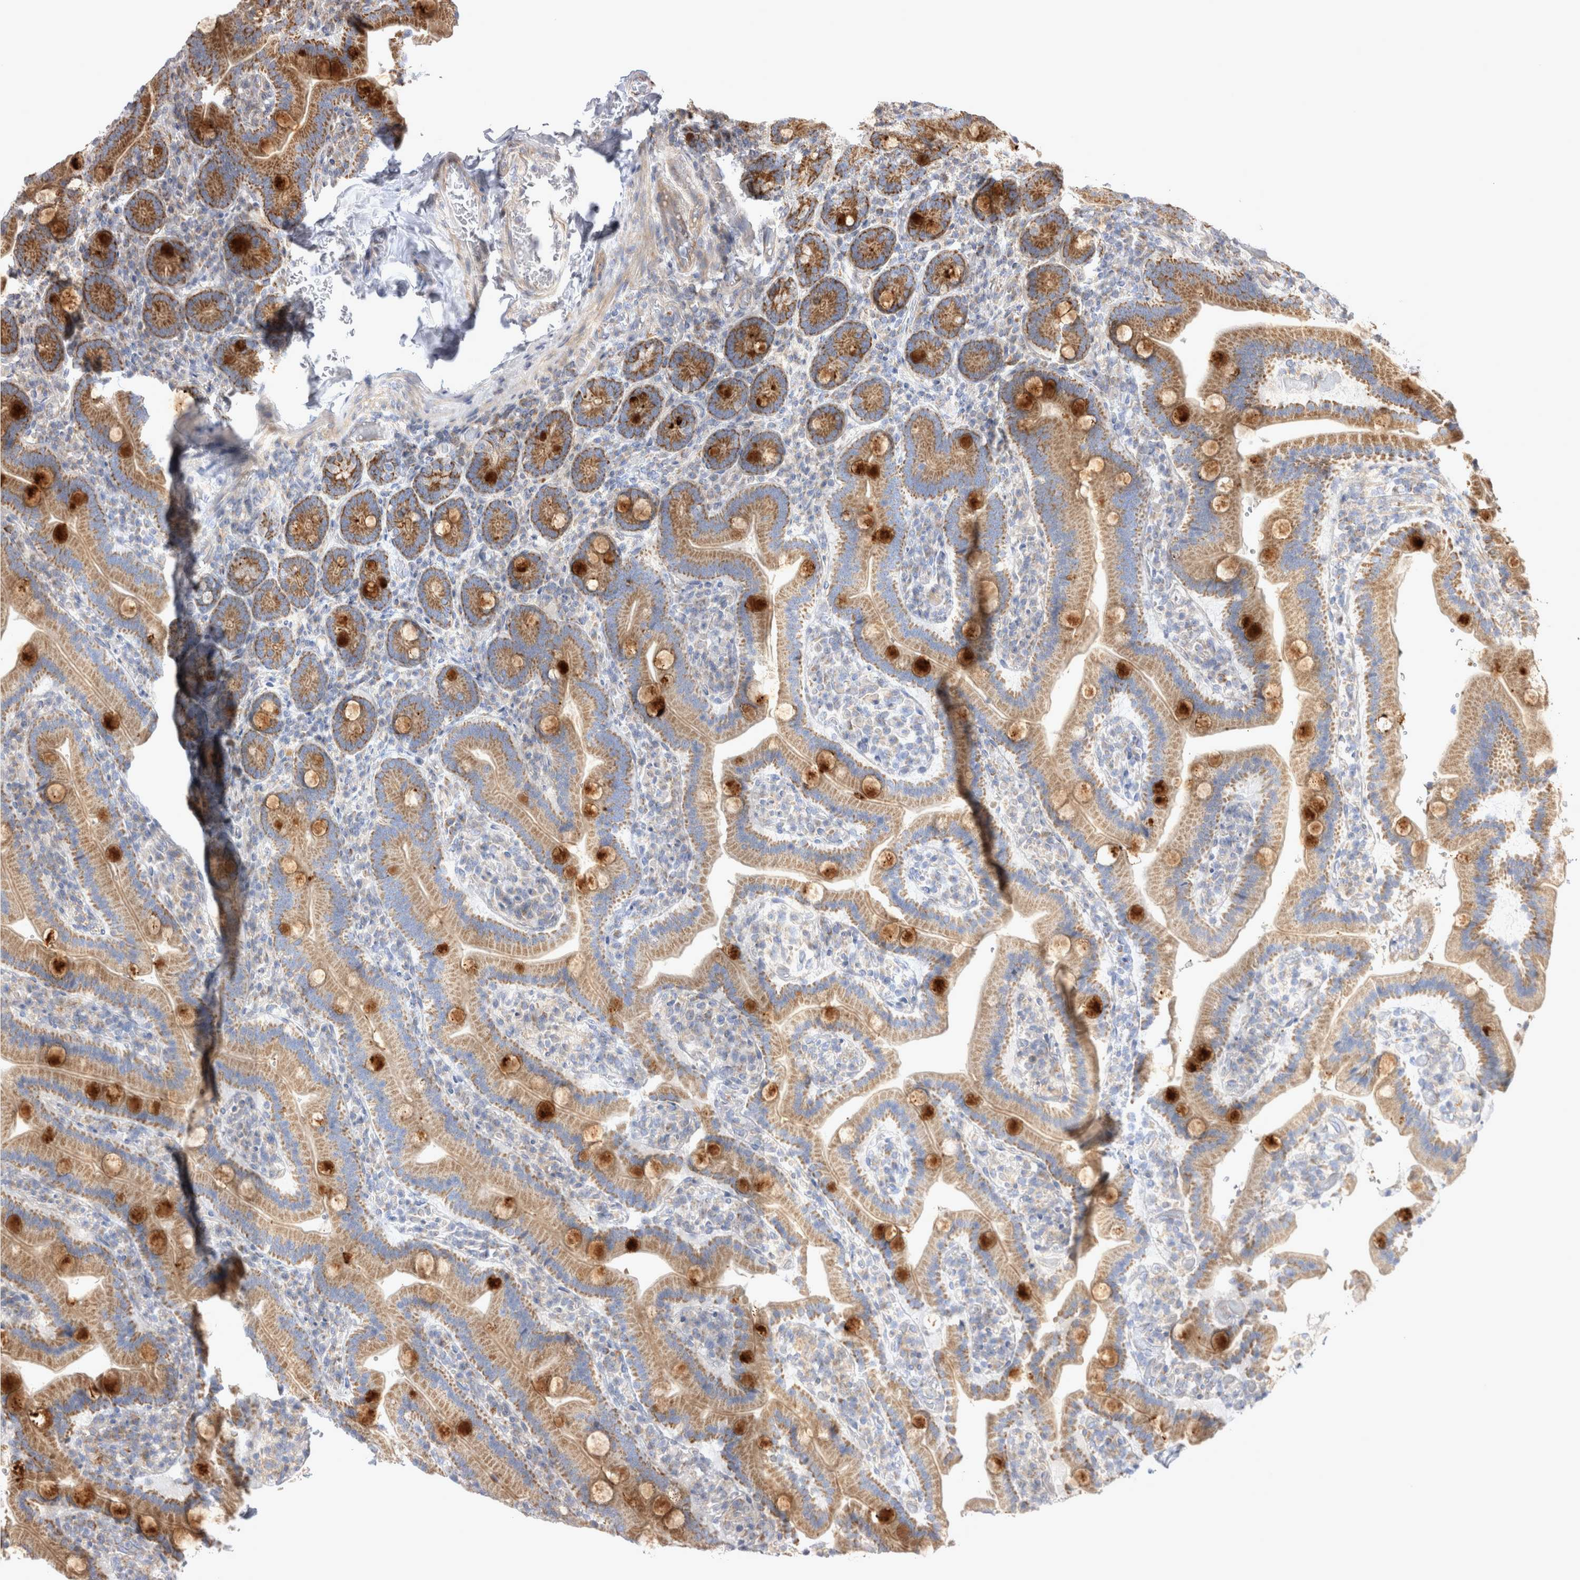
{"staining": {"intensity": "moderate", "quantity": ">75%", "location": "cytoplasmic/membranous"}, "tissue": "duodenum", "cell_type": "Glandular cells", "image_type": "normal", "snomed": [{"axis": "morphology", "description": "Normal tissue, NOS"}, {"axis": "topography", "description": "Duodenum"}], "caption": "The immunohistochemical stain labels moderate cytoplasmic/membranous staining in glandular cells of unremarkable duodenum. (DAB (3,3'-diaminobenzidine) = brown stain, brightfield microscopy at high magnification).", "gene": "TSPOAP1", "patient": {"sex": "female", "age": 62}}